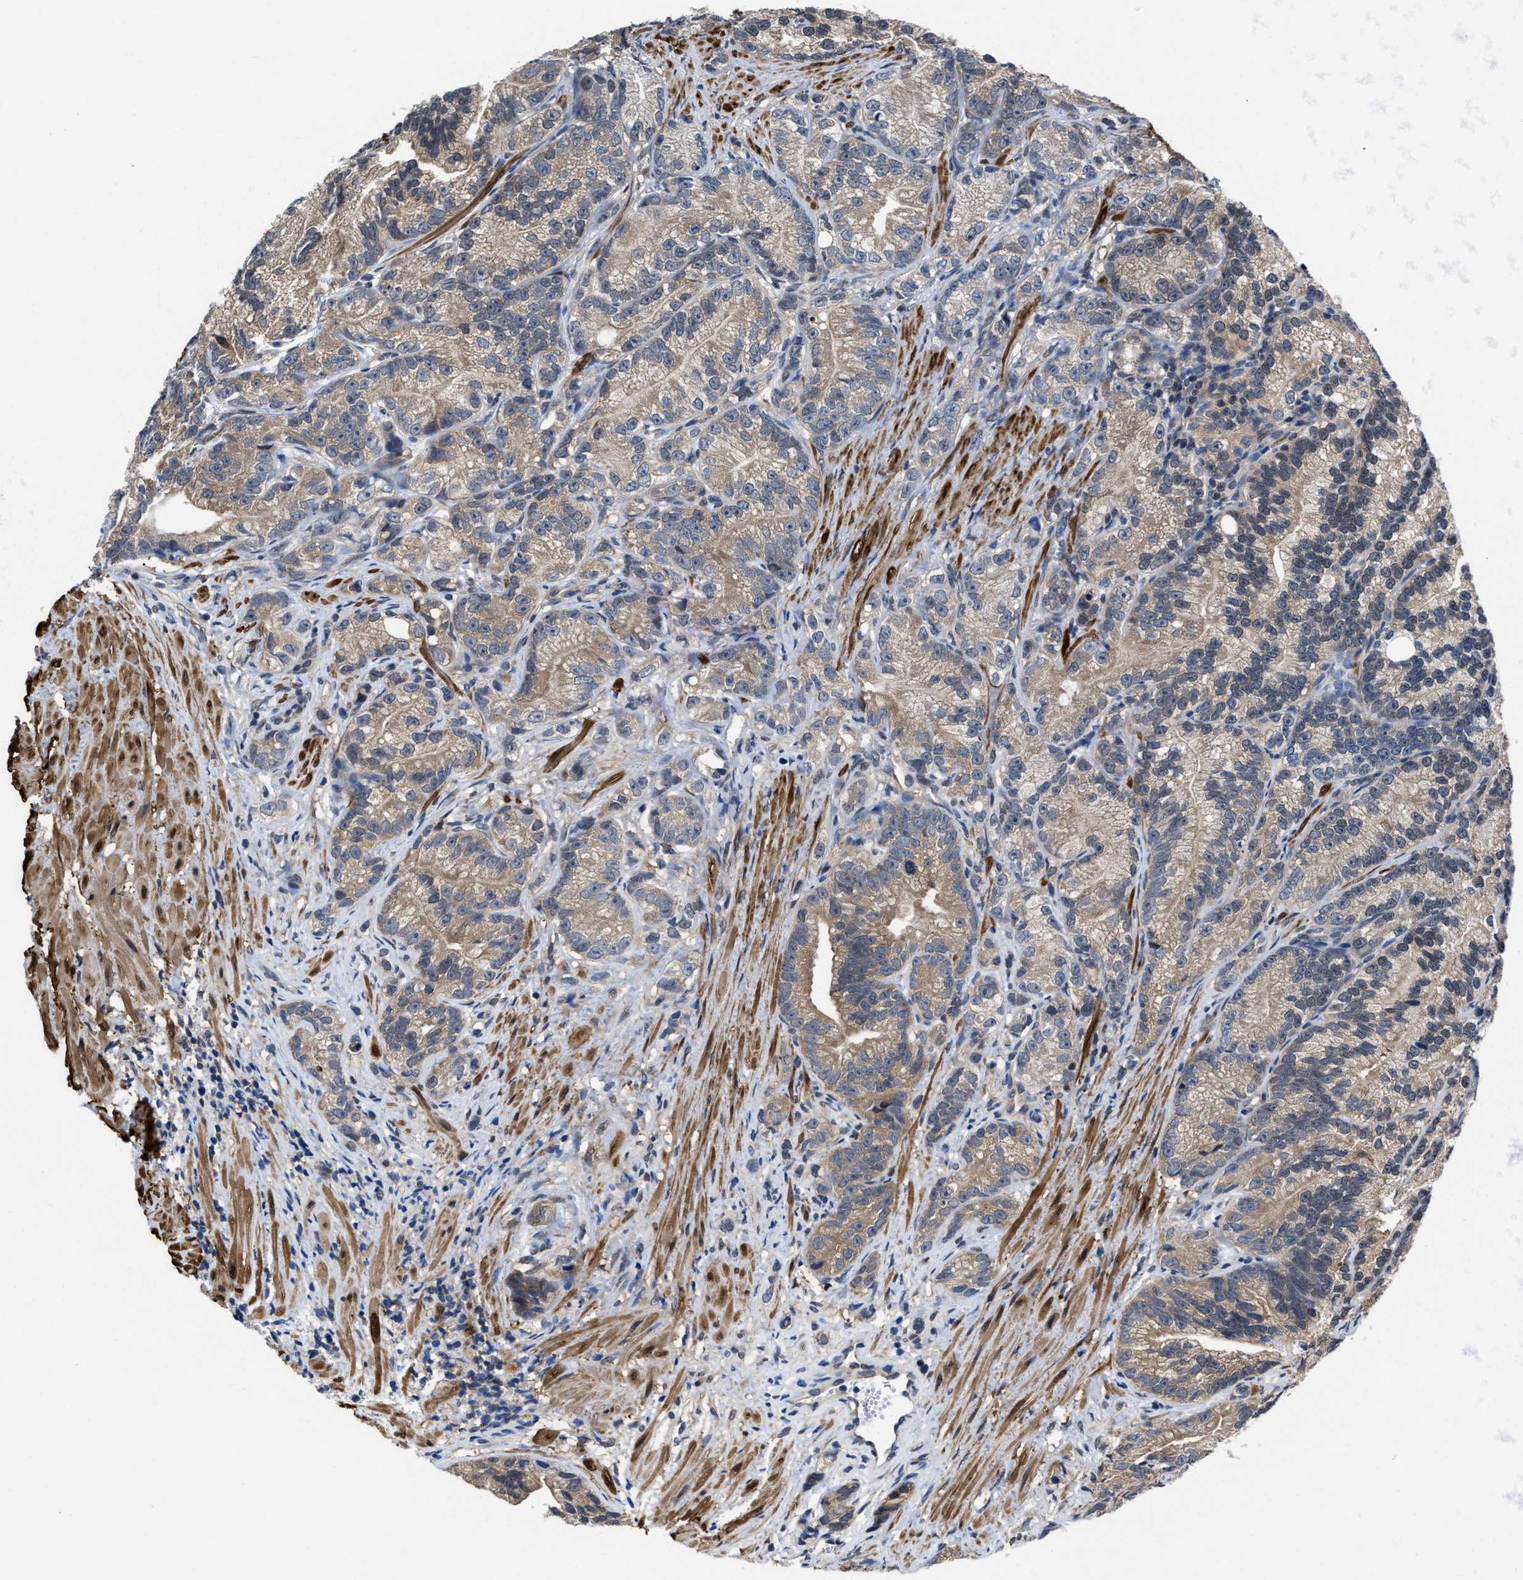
{"staining": {"intensity": "weak", "quantity": ">75%", "location": "cytoplasmic/membranous"}, "tissue": "prostate cancer", "cell_type": "Tumor cells", "image_type": "cancer", "snomed": [{"axis": "morphology", "description": "Adenocarcinoma, Low grade"}, {"axis": "topography", "description": "Prostate"}], "caption": "Prostate cancer was stained to show a protein in brown. There is low levels of weak cytoplasmic/membranous staining in about >75% of tumor cells. (DAB IHC with brightfield microscopy, high magnification).", "gene": "KIF12", "patient": {"sex": "male", "age": 89}}